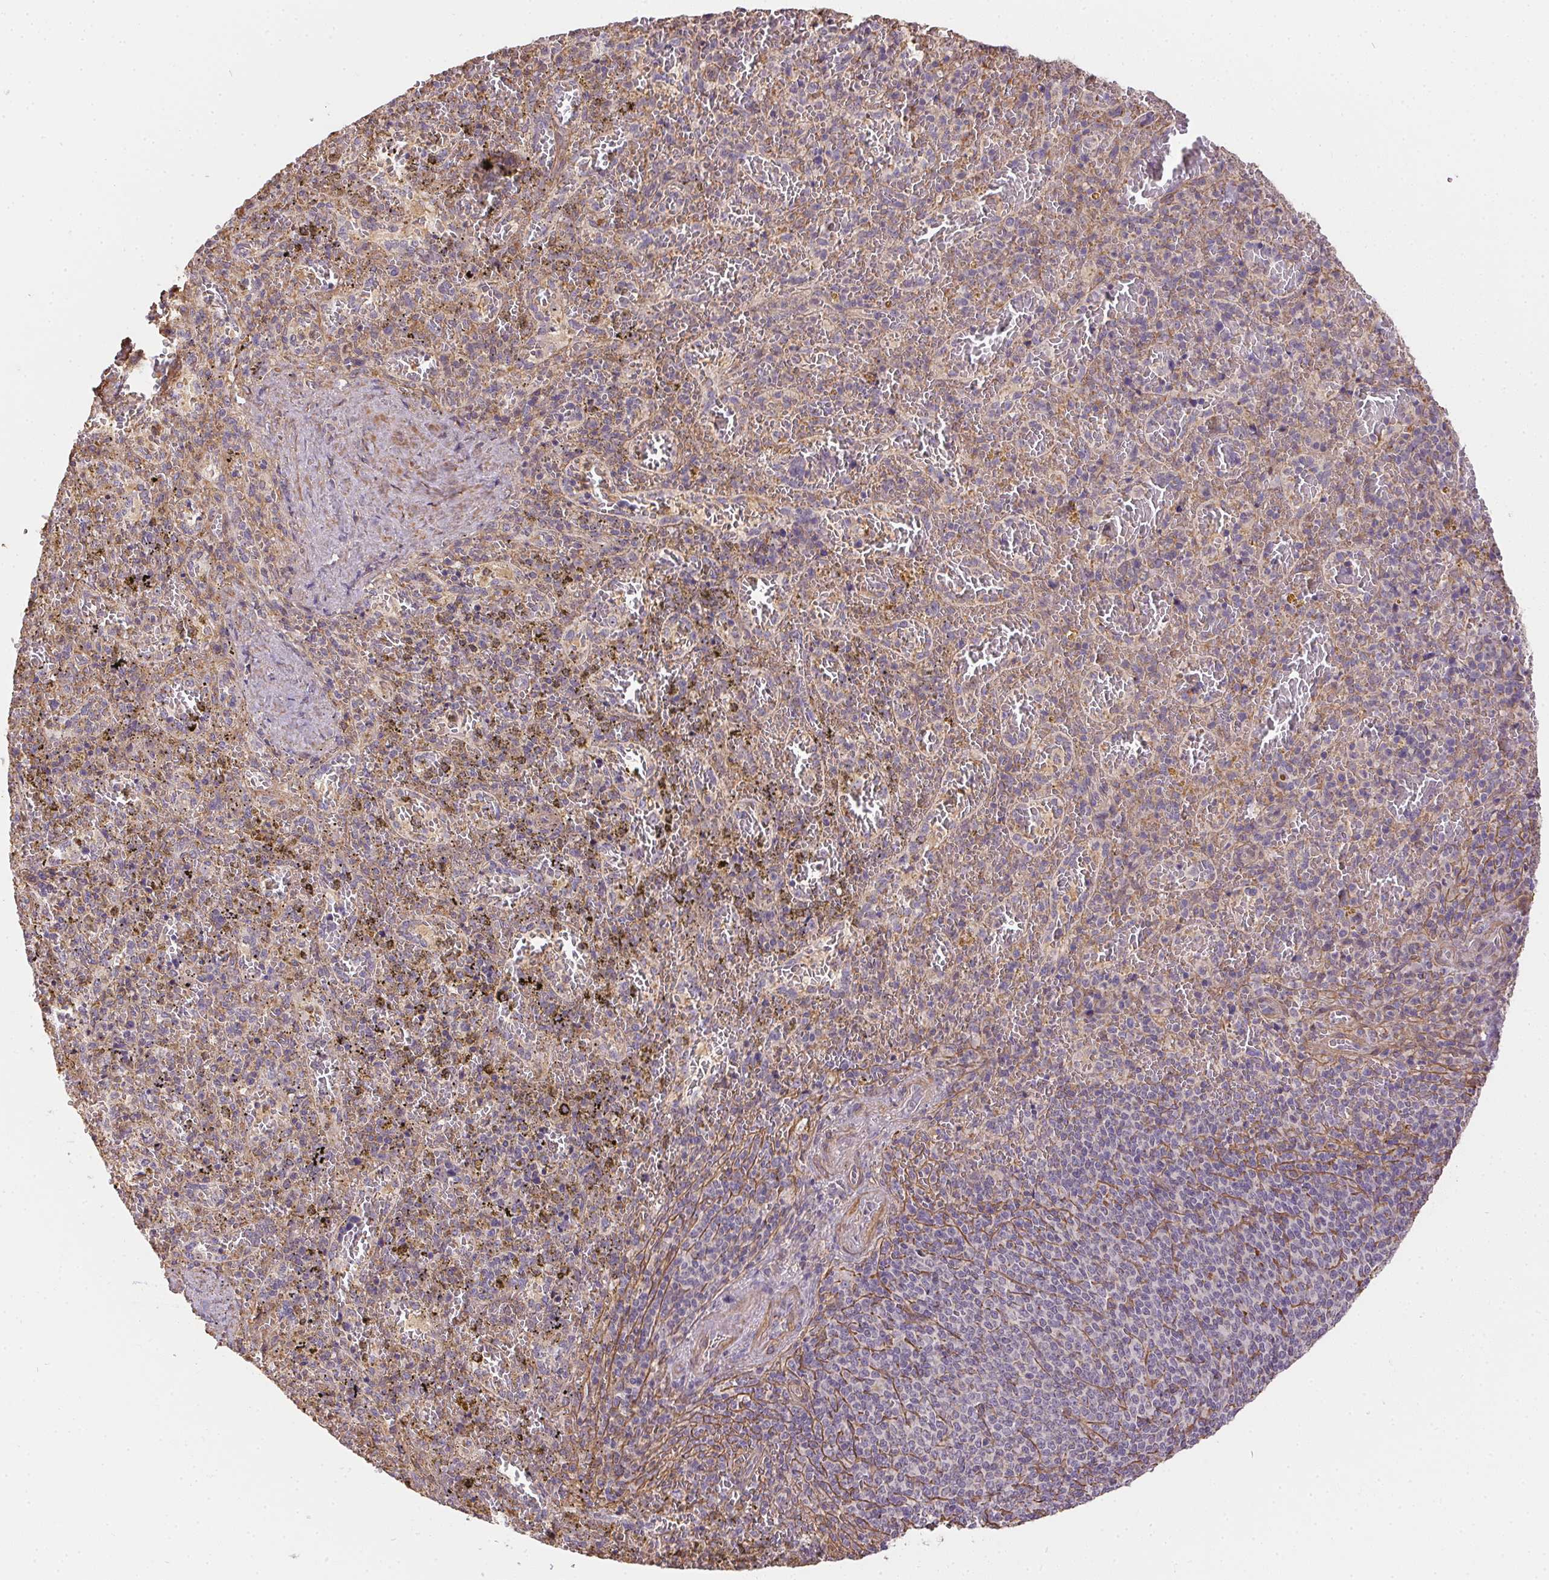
{"staining": {"intensity": "negative", "quantity": "none", "location": "none"}, "tissue": "spleen", "cell_type": "Cells in red pulp", "image_type": "normal", "snomed": [{"axis": "morphology", "description": "Normal tissue, NOS"}, {"axis": "topography", "description": "Spleen"}], "caption": "The IHC micrograph has no significant staining in cells in red pulp of spleen.", "gene": "REV3L", "patient": {"sex": "female", "age": 50}}